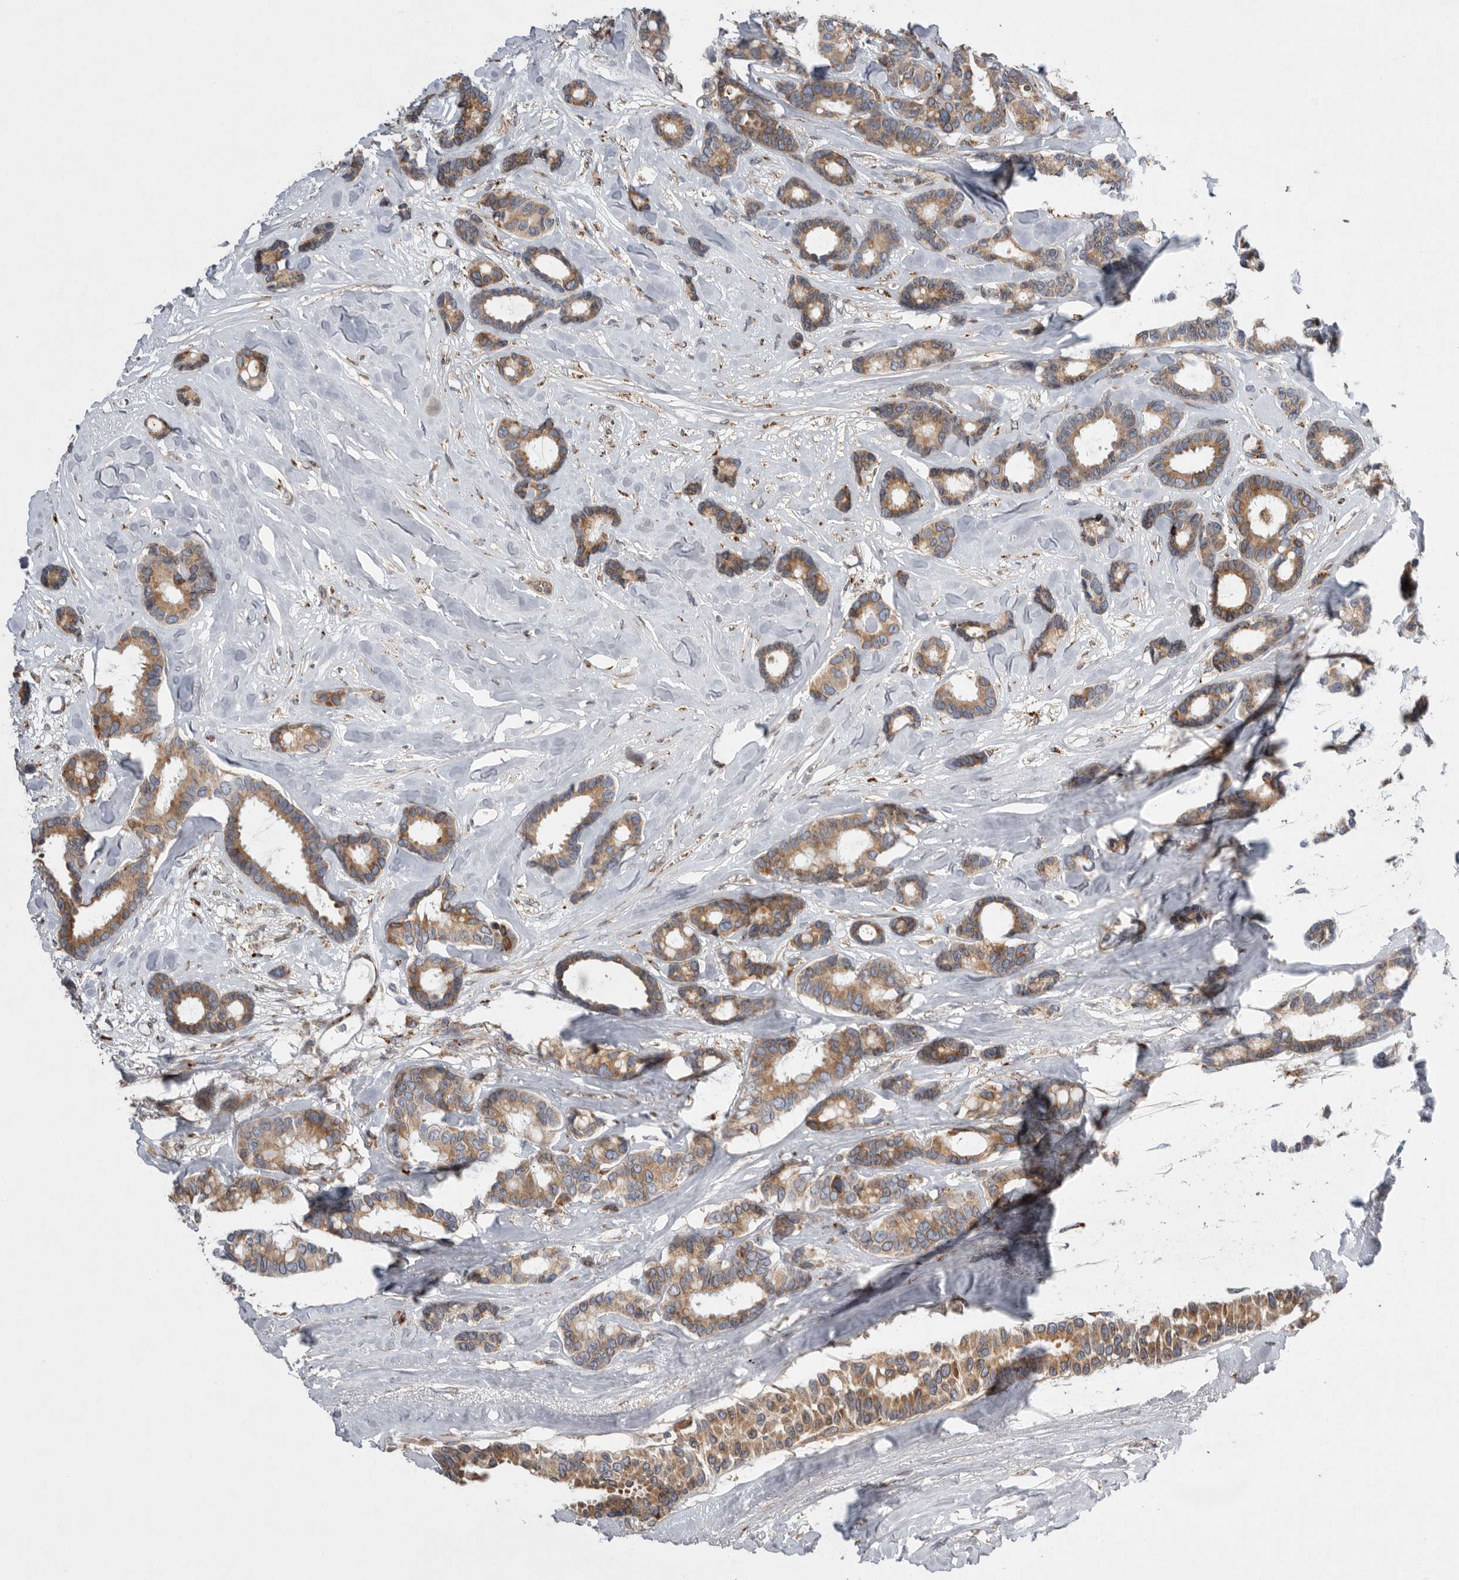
{"staining": {"intensity": "moderate", "quantity": ">75%", "location": "cytoplasmic/membranous"}, "tissue": "breast cancer", "cell_type": "Tumor cells", "image_type": "cancer", "snomed": [{"axis": "morphology", "description": "Duct carcinoma"}, {"axis": "topography", "description": "Breast"}], "caption": "Immunohistochemical staining of human intraductal carcinoma (breast) shows moderate cytoplasmic/membranous protein expression in approximately >75% of tumor cells.", "gene": "GANAB", "patient": {"sex": "female", "age": 87}}